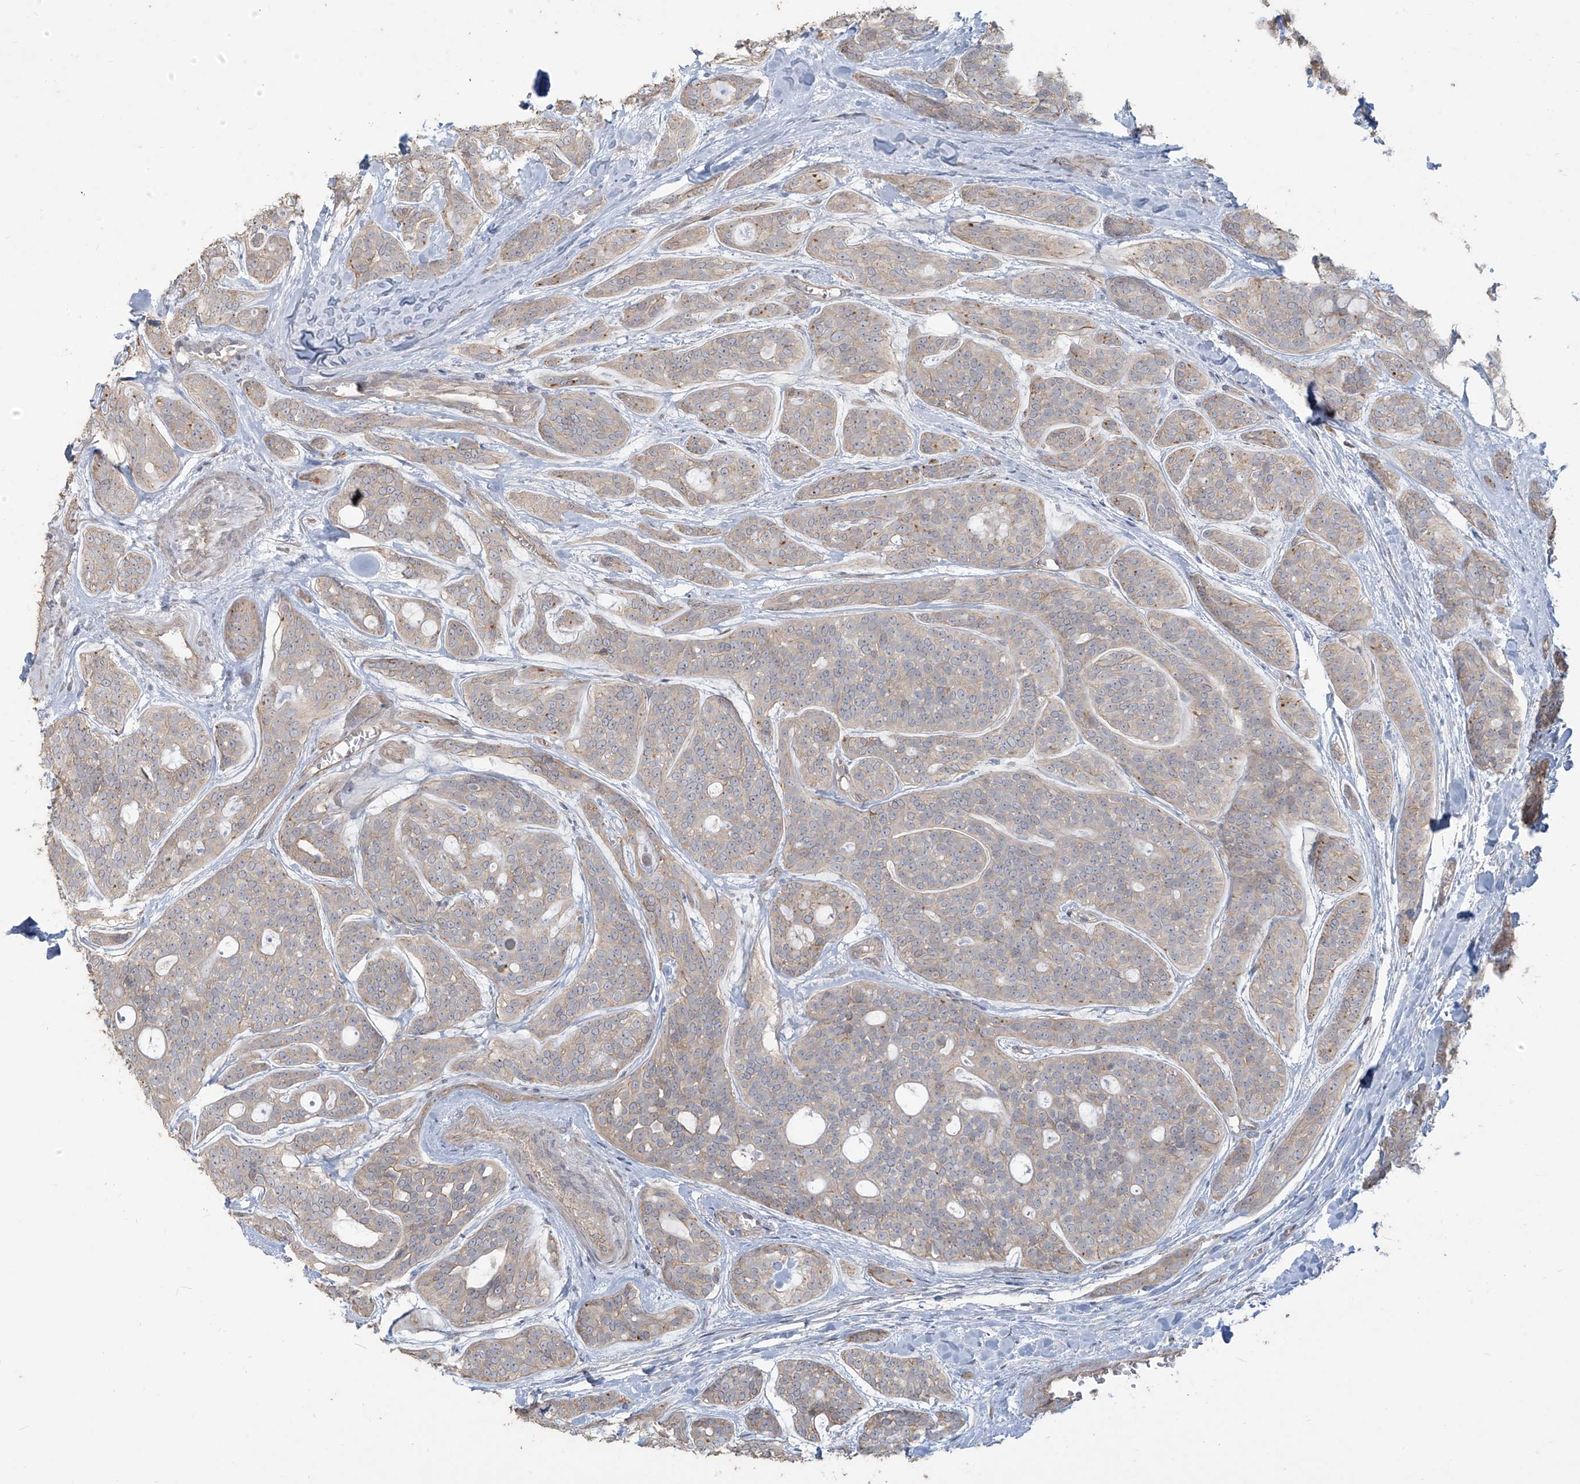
{"staining": {"intensity": "negative", "quantity": "none", "location": "none"}, "tissue": "head and neck cancer", "cell_type": "Tumor cells", "image_type": "cancer", "snomed": [{"axis": "morphology", "description": "Adenocarcinoma, NOS"}, {"axis": "topography", "description": "Head-Neck"}], "caption": "DAB immunohistochemical staining of human head and neck cancer (adenocarcinoma) exhibits no significant staining in tumor cells. The staining was performed using DAB to visualize the protein expression in brown, while the nuclei were stained in blue with hematoxylin (Magnification: 20x).", "gene": "MAGIX", "patient": {"sex": "male", "age": 66}}